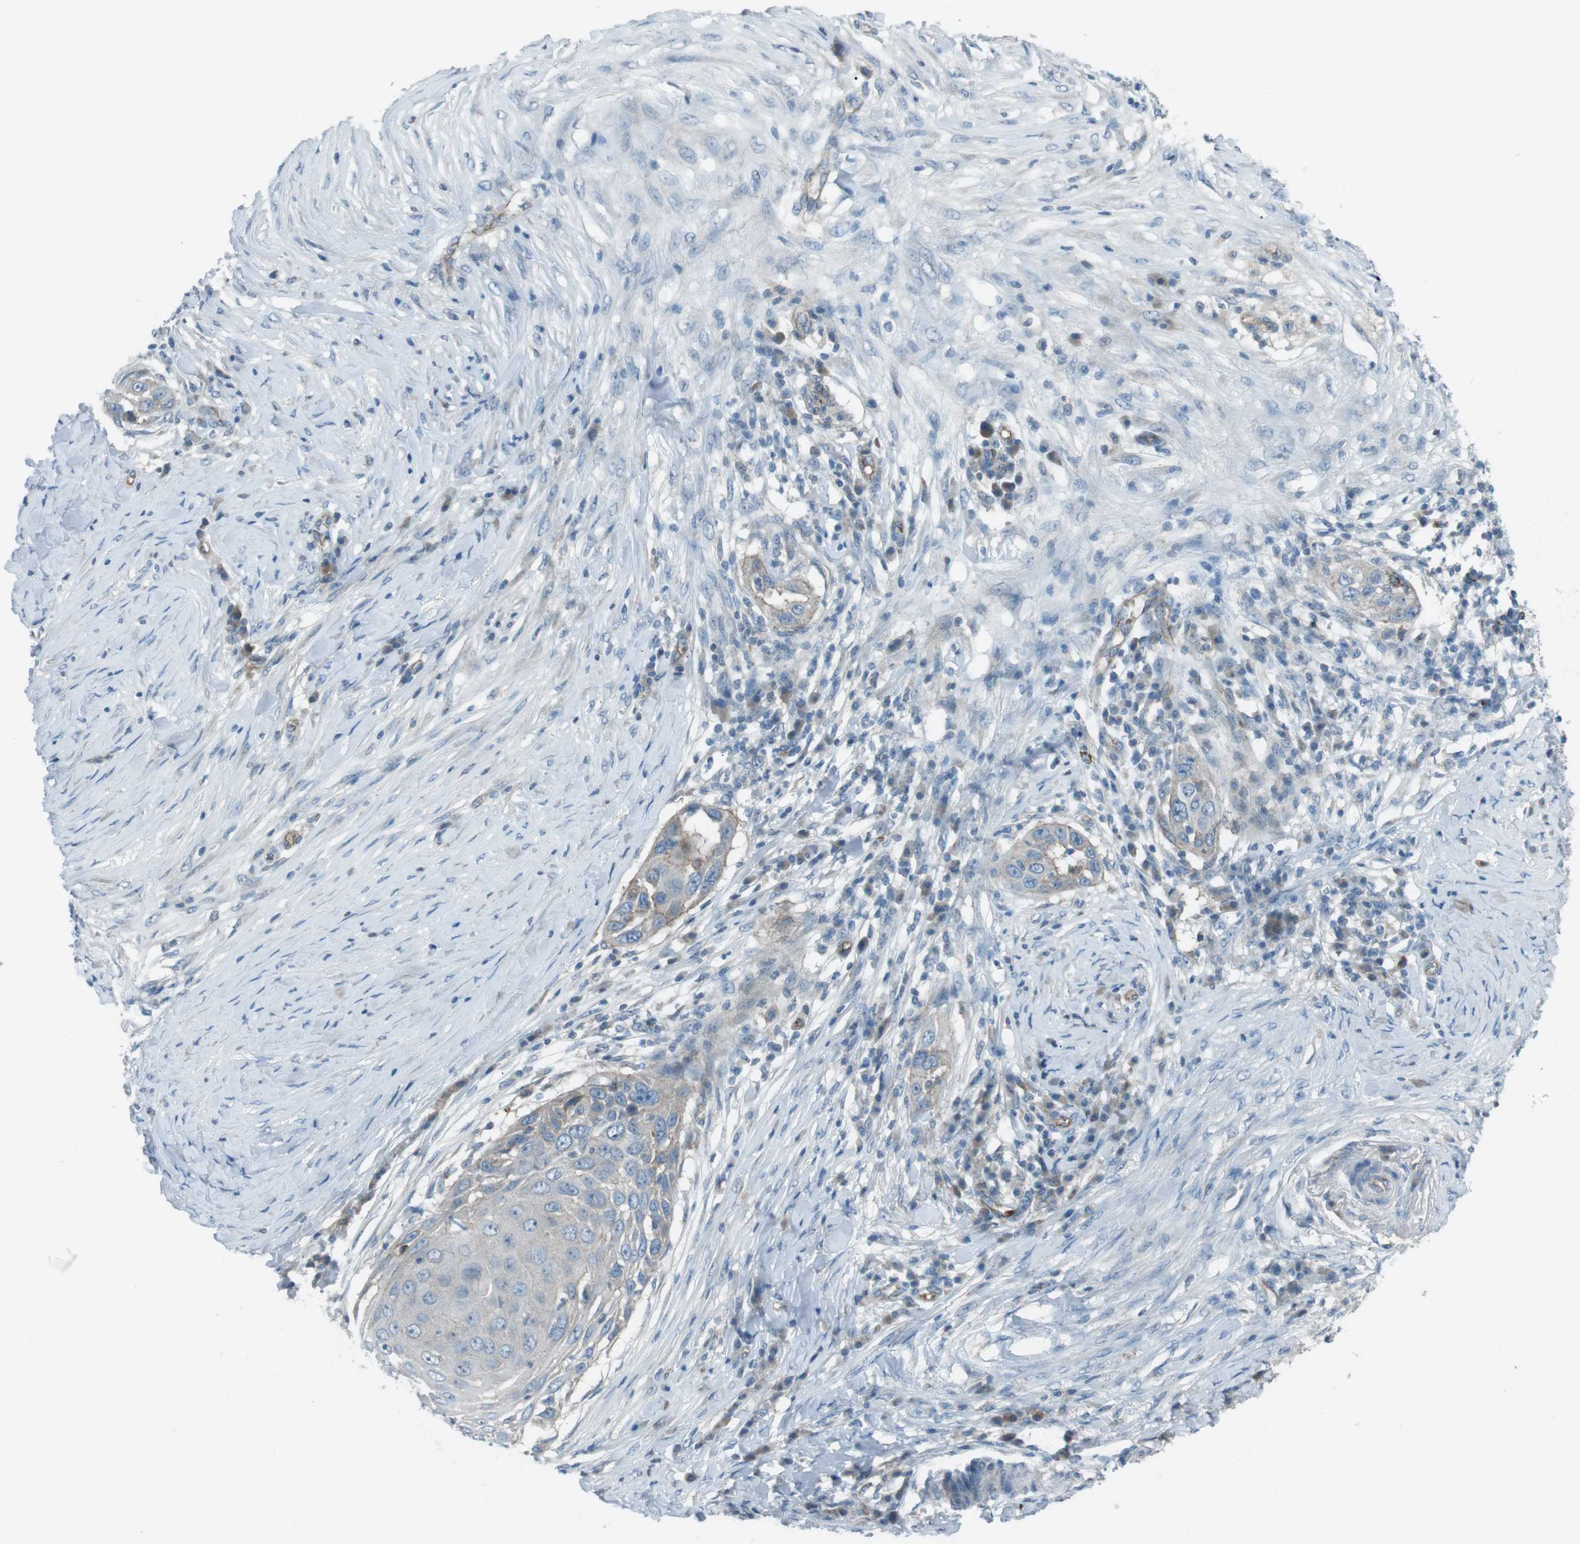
{"staining": {"intensity": "negative", "quantity": "none", "location": "none"}, "tissue": "skin cancer", "cell_type": "Tumor cells", "image_type": "cancer", "snomed": [{"axis": "morphology", "description": "Squamous cell carcinoma, NOS"}, {"axis": "topography", "description": "Skin"}], "caption": "Immunohistochemistry (IHC) histopathology image of neoplastic tissue: human skin cancer (squamous cell carcinoma) stained with DAB (3,3'-diaminobenzidine) reveals no significant protein staining in tumor cells.", "gene": "SPTA1", "patient": {"sex": "female", "age": 44}}